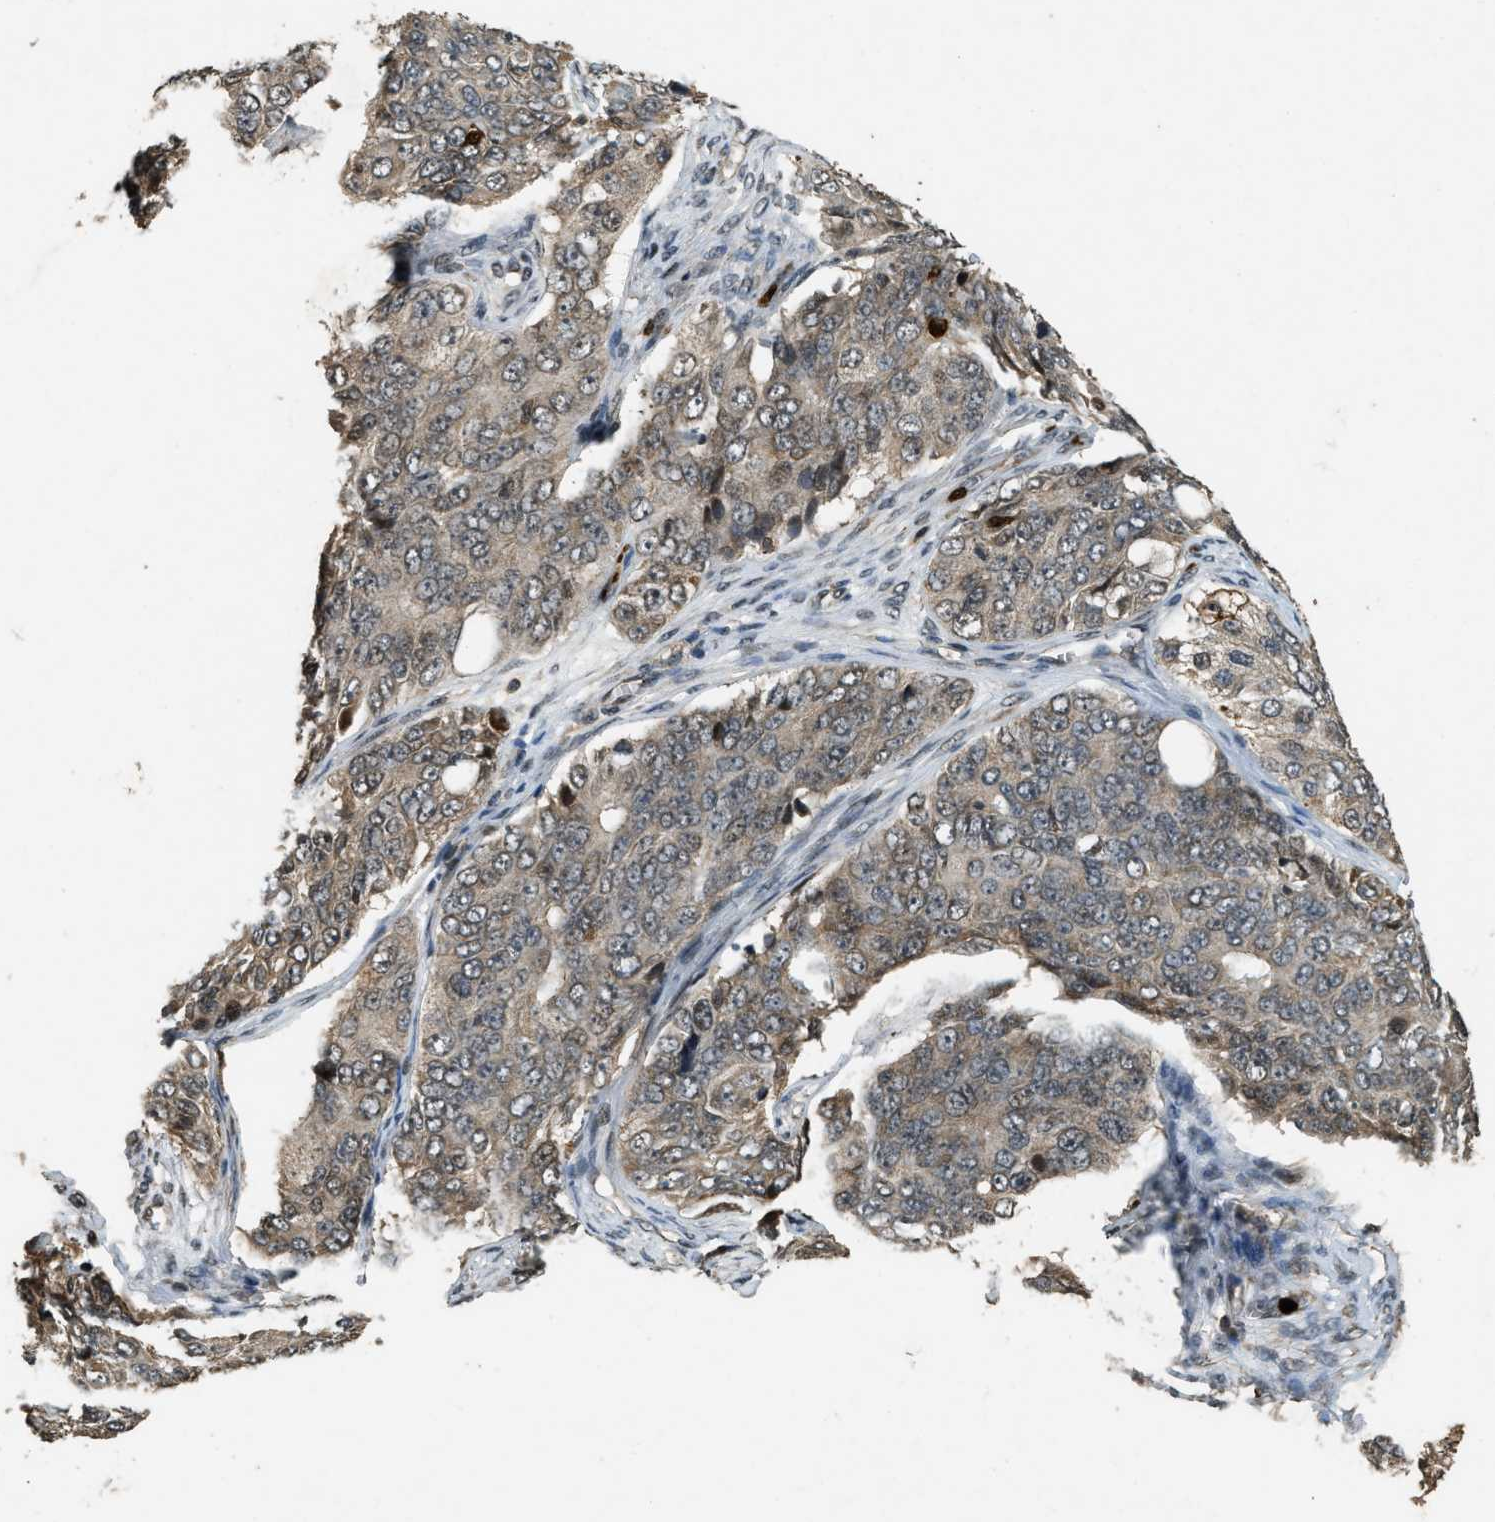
{"staining": {"intensity": "weak", "quantity": ">75%", "location": "cytoplasmic/membranous"}, "tissue": "ovarian cancer", "cell_type": "Tumor cells", "image_type": "cancer", "snomed": [{"axis": "morphology", "description": "Carcinoma, endometroid"}, {"axis": "topography", "description": "Ovary"}], "caption": "This is an image of IHC staining of ovarian cancer, which shows weak expression in the cytoplasmic/membranous of tumor cells.", "gene": "RNF141", "patient": {"sex": "female", "age": 51}}